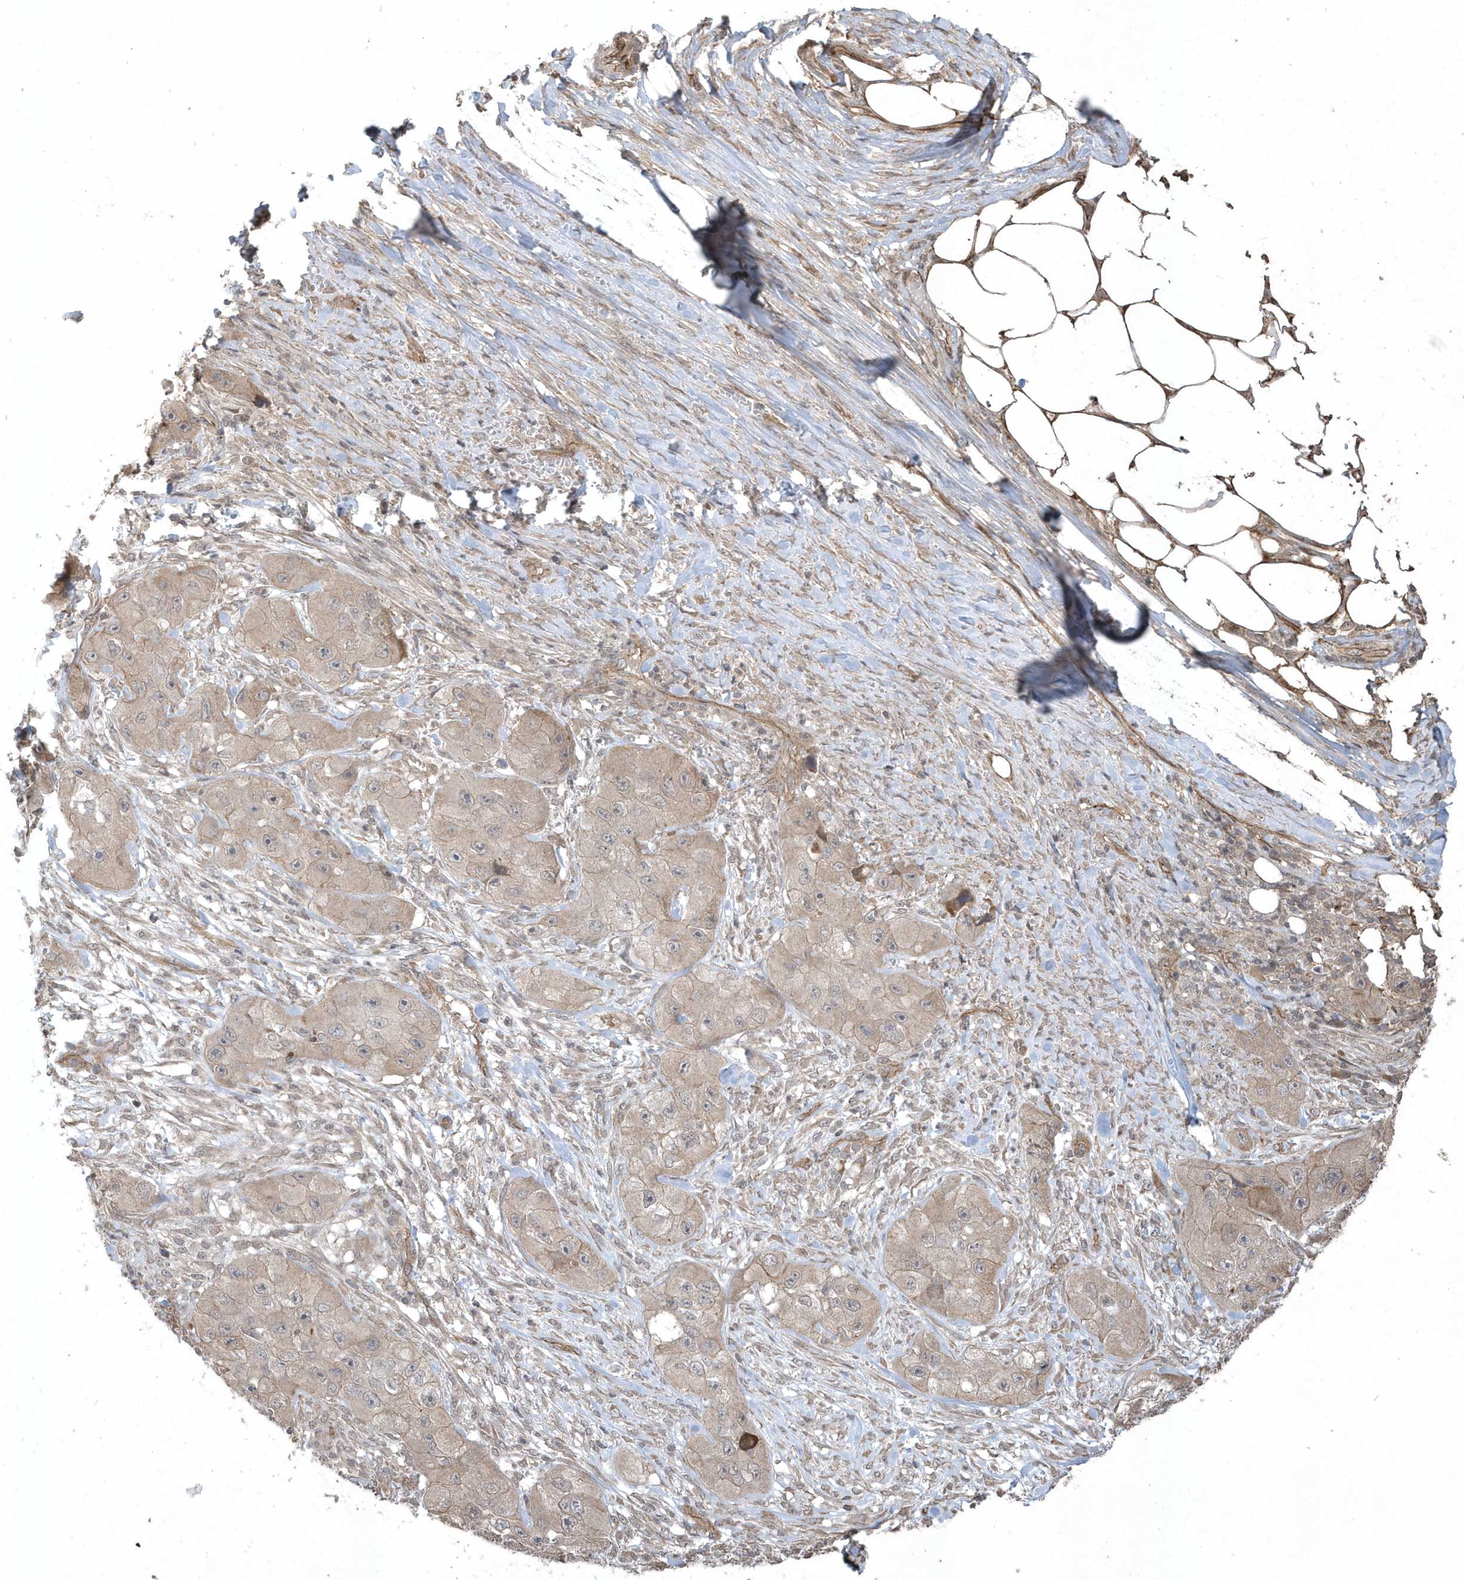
{"staining": {"intensity": "negative", "quantity": "none", "location": "none"}, "tissue": "skin cancer", "cell_type": "Tumor cells", "image_type": "cancer", "snomed": [{"axis": "morphology", "description": "Squamous cell carcinoma, NOS"}, {"axis": "topography", "description": "Skin"}, {"axis": "topography", "description": "Subcutis"}], "caption": "High magnification brightfield microscopy of skin cancer stained with DAB (3,3'-diaminobenzidine) (brown) and counterstained with hematoxylin (blue): tumor cells show no significant expression.", "gene": "HERPUD1", "patient": {"sex": "male", "age": 73}}